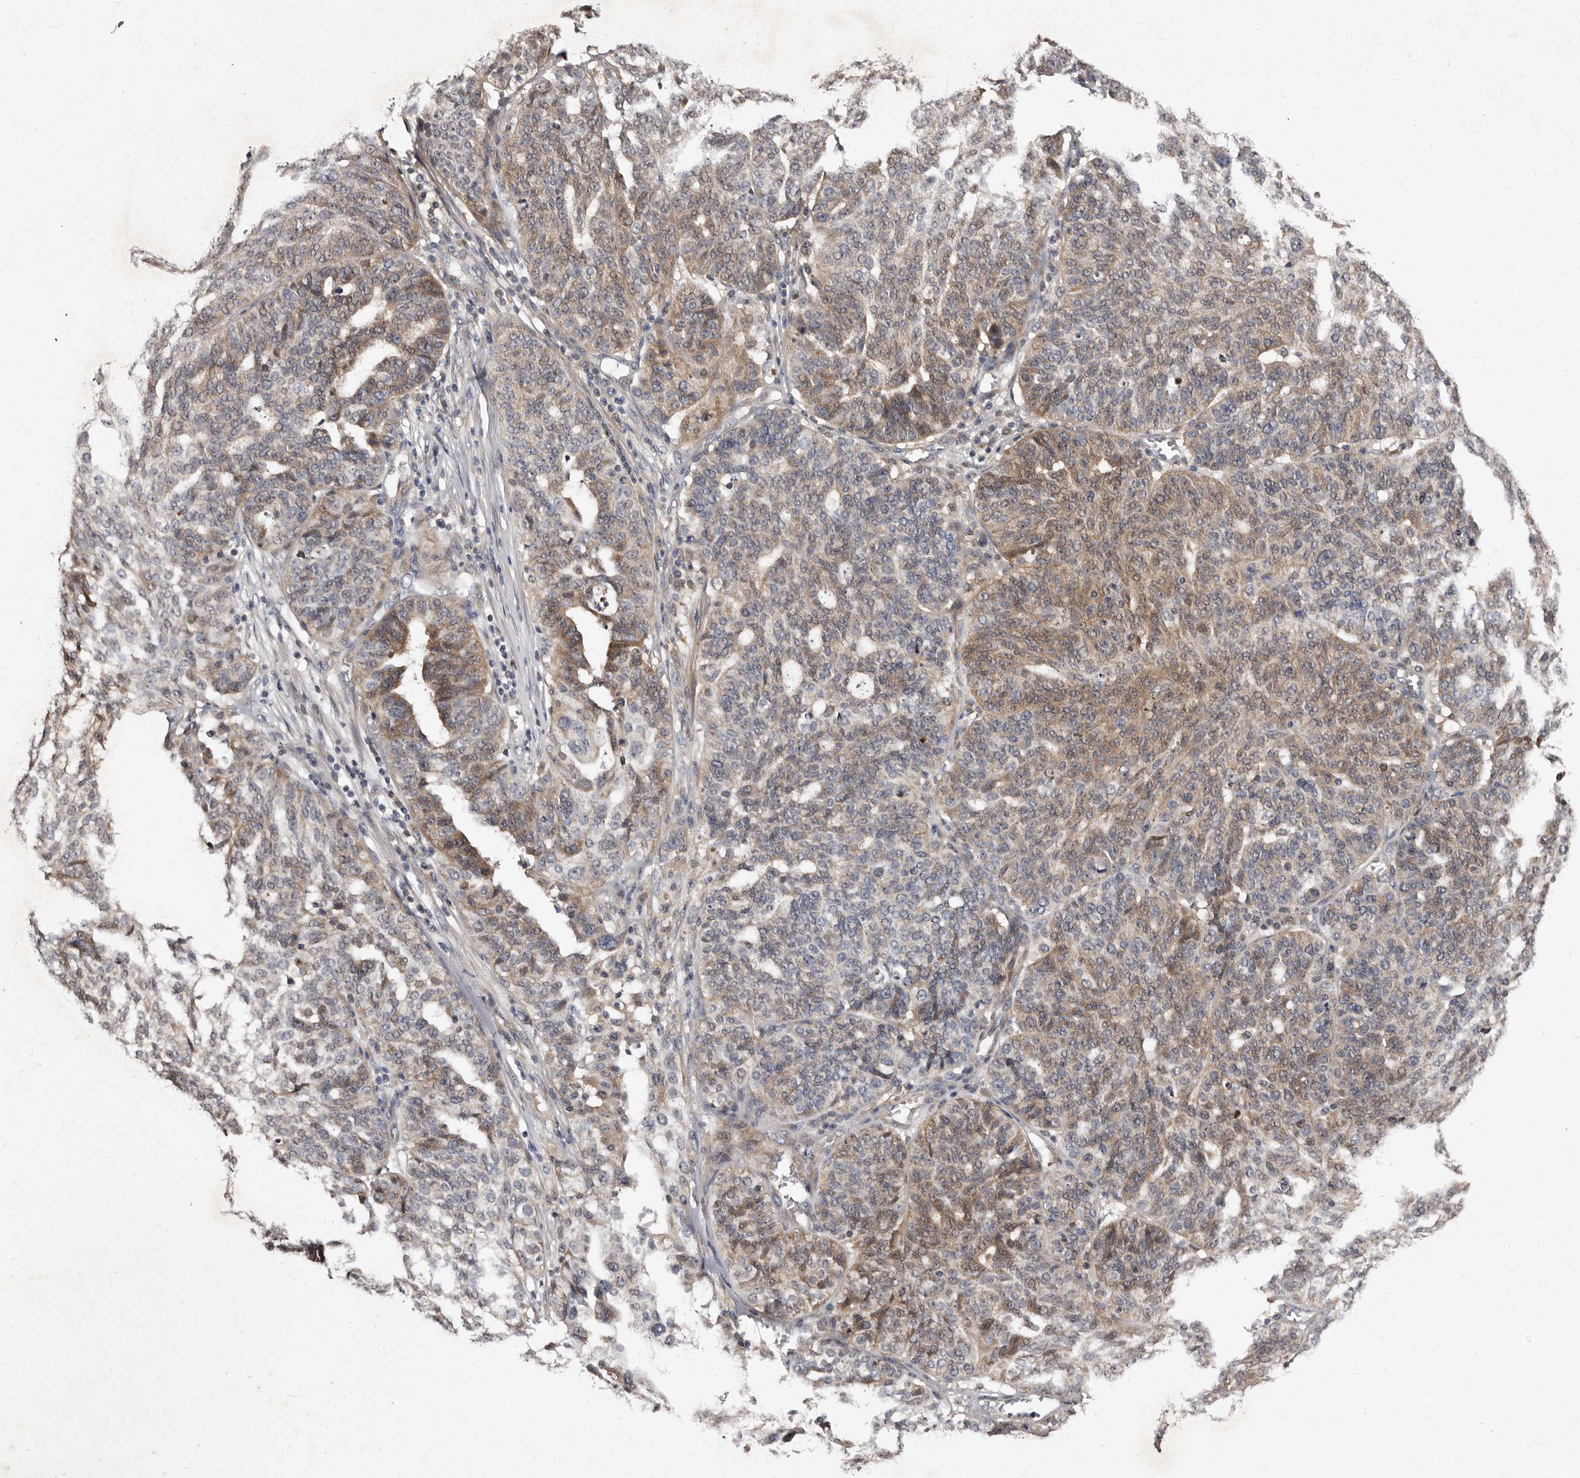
{"staining": {"intensity": "moderate", "quantity": "25%-75%", "location": "cytoplasmic/membranous"}, "tissue": "ovarian cancer", "cell_type": "Tumor cells", "image_type": "cancer", "snomed": [{"axis": "morphology", "description": "Cystadenocarcinoma, serous, NOS"}, {"axis": "topography", "description": "Ovary"}], "caption": "A brown stain shows moderate cytoplasmic/membranous staining of a protein in human ovarian serous cystadenocarcinoma tumor cells. The protein of interest is shown in brown color, while the nuclei are stained blue.", "gene": "DNPH1", "patient": {"sex": "female", "age": 59}}